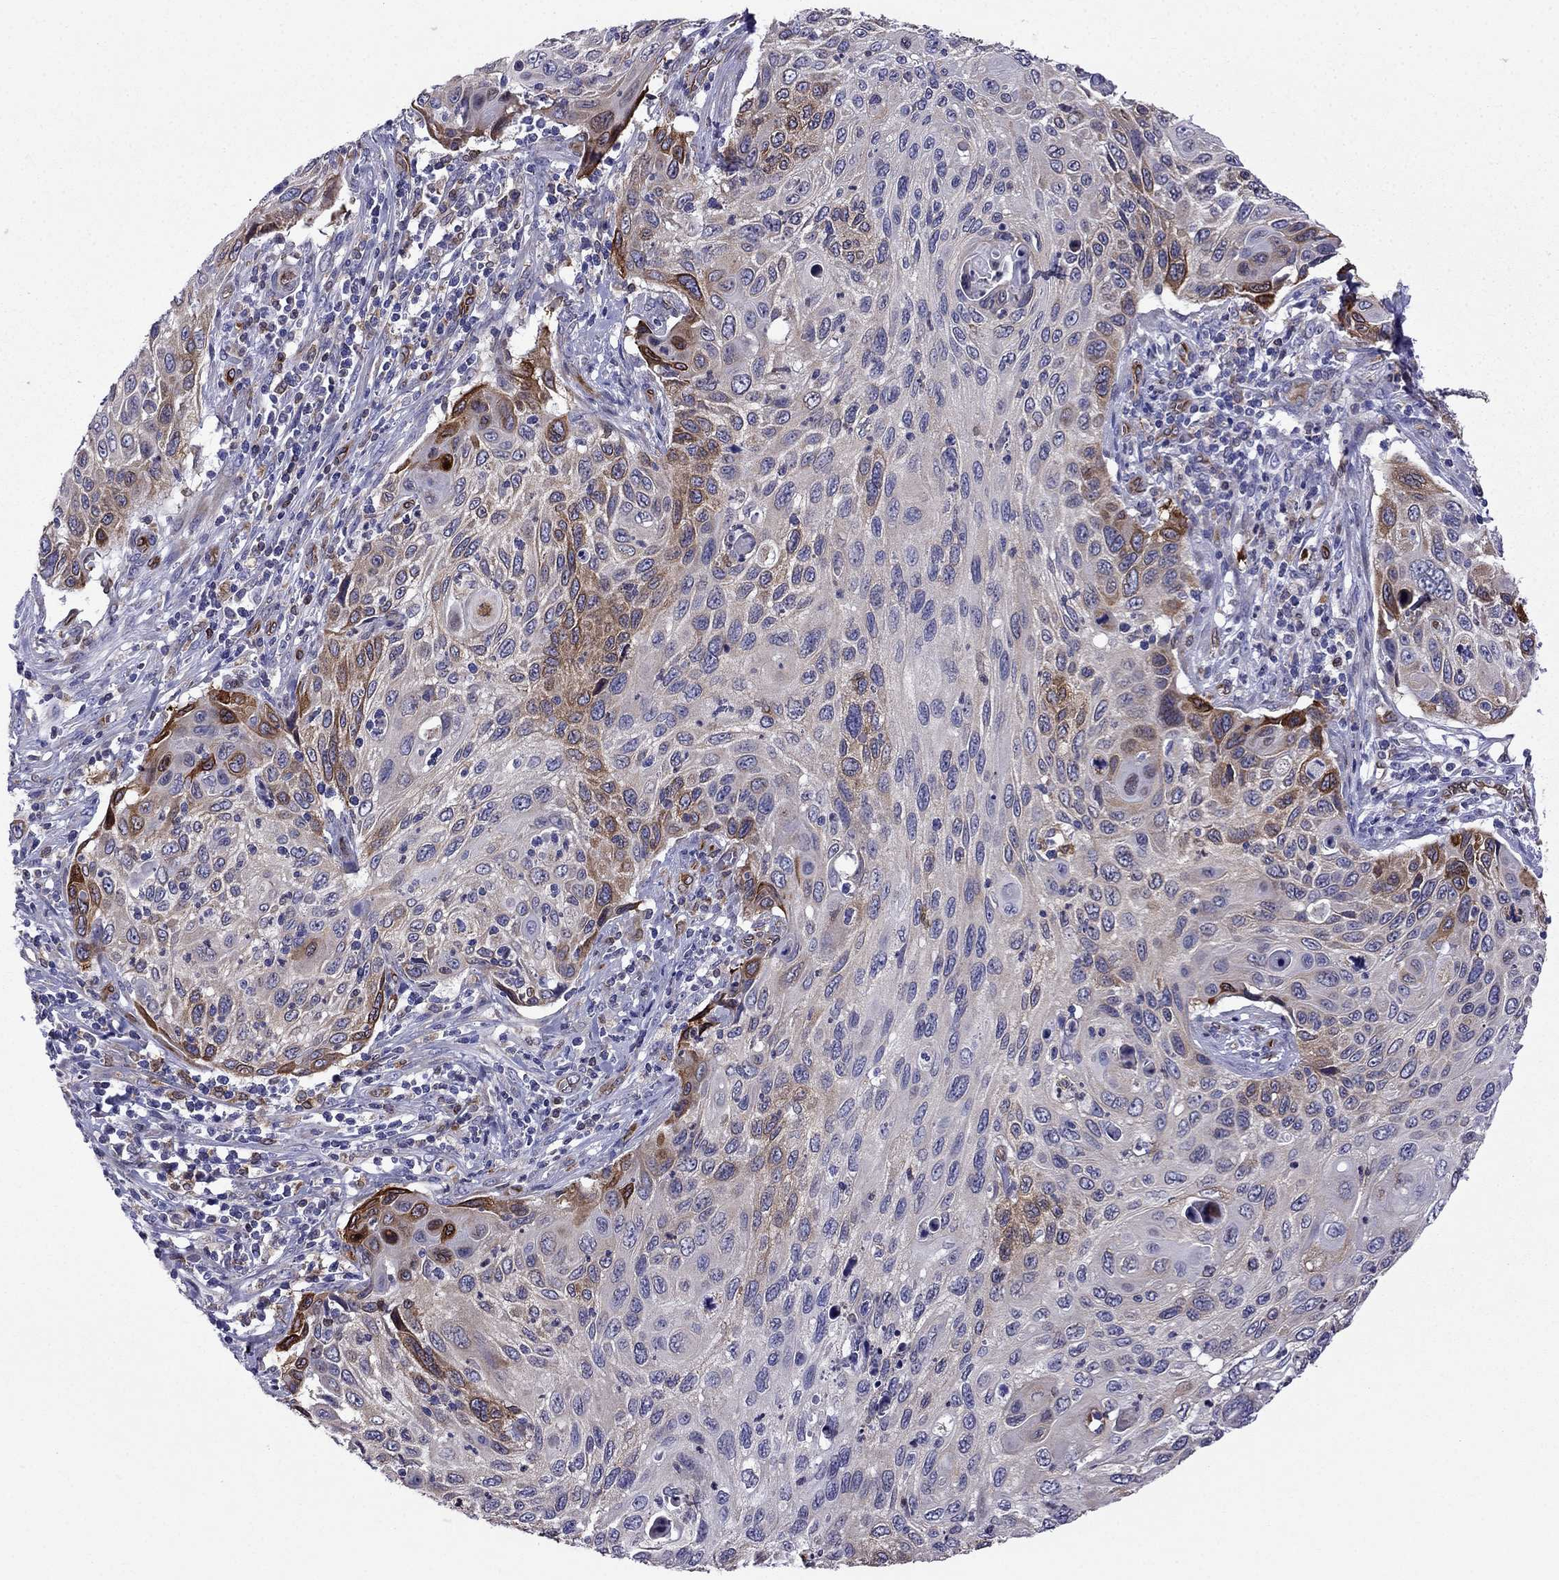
{"staining": {"intensity": "strong", "quantity": "<25%", "location": "cytoplasmic/membranous"}, "tissue": "cervical cancer", "cell_type": "Tumor cells", "image_type": "cancer", "snomed": [{"axis": "morphology", "description": "Squamous cell carcinoma, NOS"}, {"axis": "topography", "description": "Cervix"}], "caption": "Brown immunohistochemical staining in cervical cancer (squamous cell carcinoma) demonstrates strong cytoplasmic/membranous expression in about <25% of tumor cells.", "gene": "GNAL", "patient": {"sex": "female", "age": 70}}